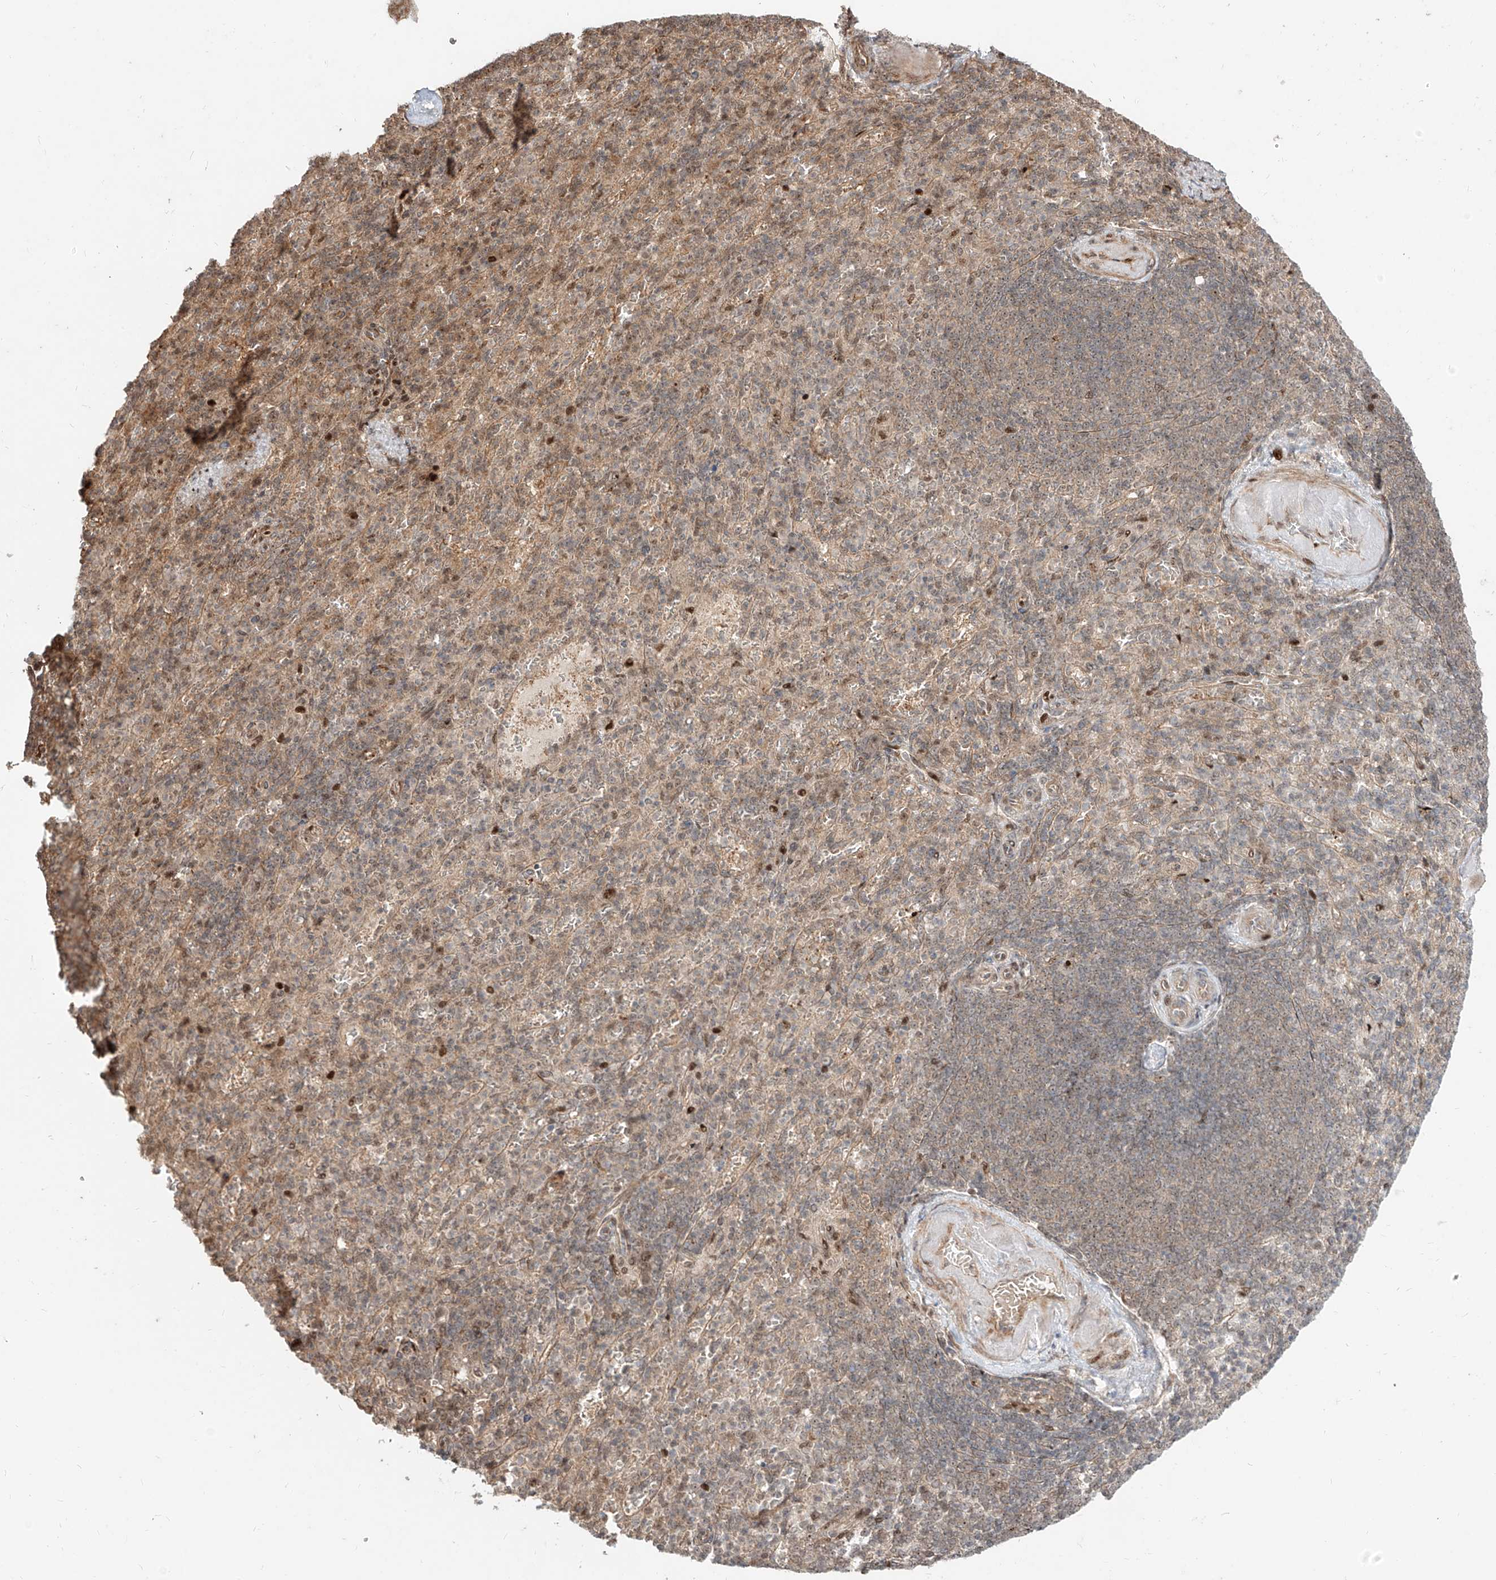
{"staining": {"intensity": "weak", "quantity": "25%-75%", "location": "nuclear"}, "tissue": "spleen", "cell_type": "Cells in red pulp", "image_type": "normal", "snomed": [{"axis": "morphology", "description": "Normal tissue, NOS"}, {"axis": "topography", "description": "Spleen"}], "caption": "Normal spleen displays weak nuclear staining in about 25%-75% of cells in red pulp, visualized by immunohistochemistry. (IHC, brightfield microscopy, high magnification).", "gene": "ZNF710", "patient": {"sex": "female", "age": 74}}